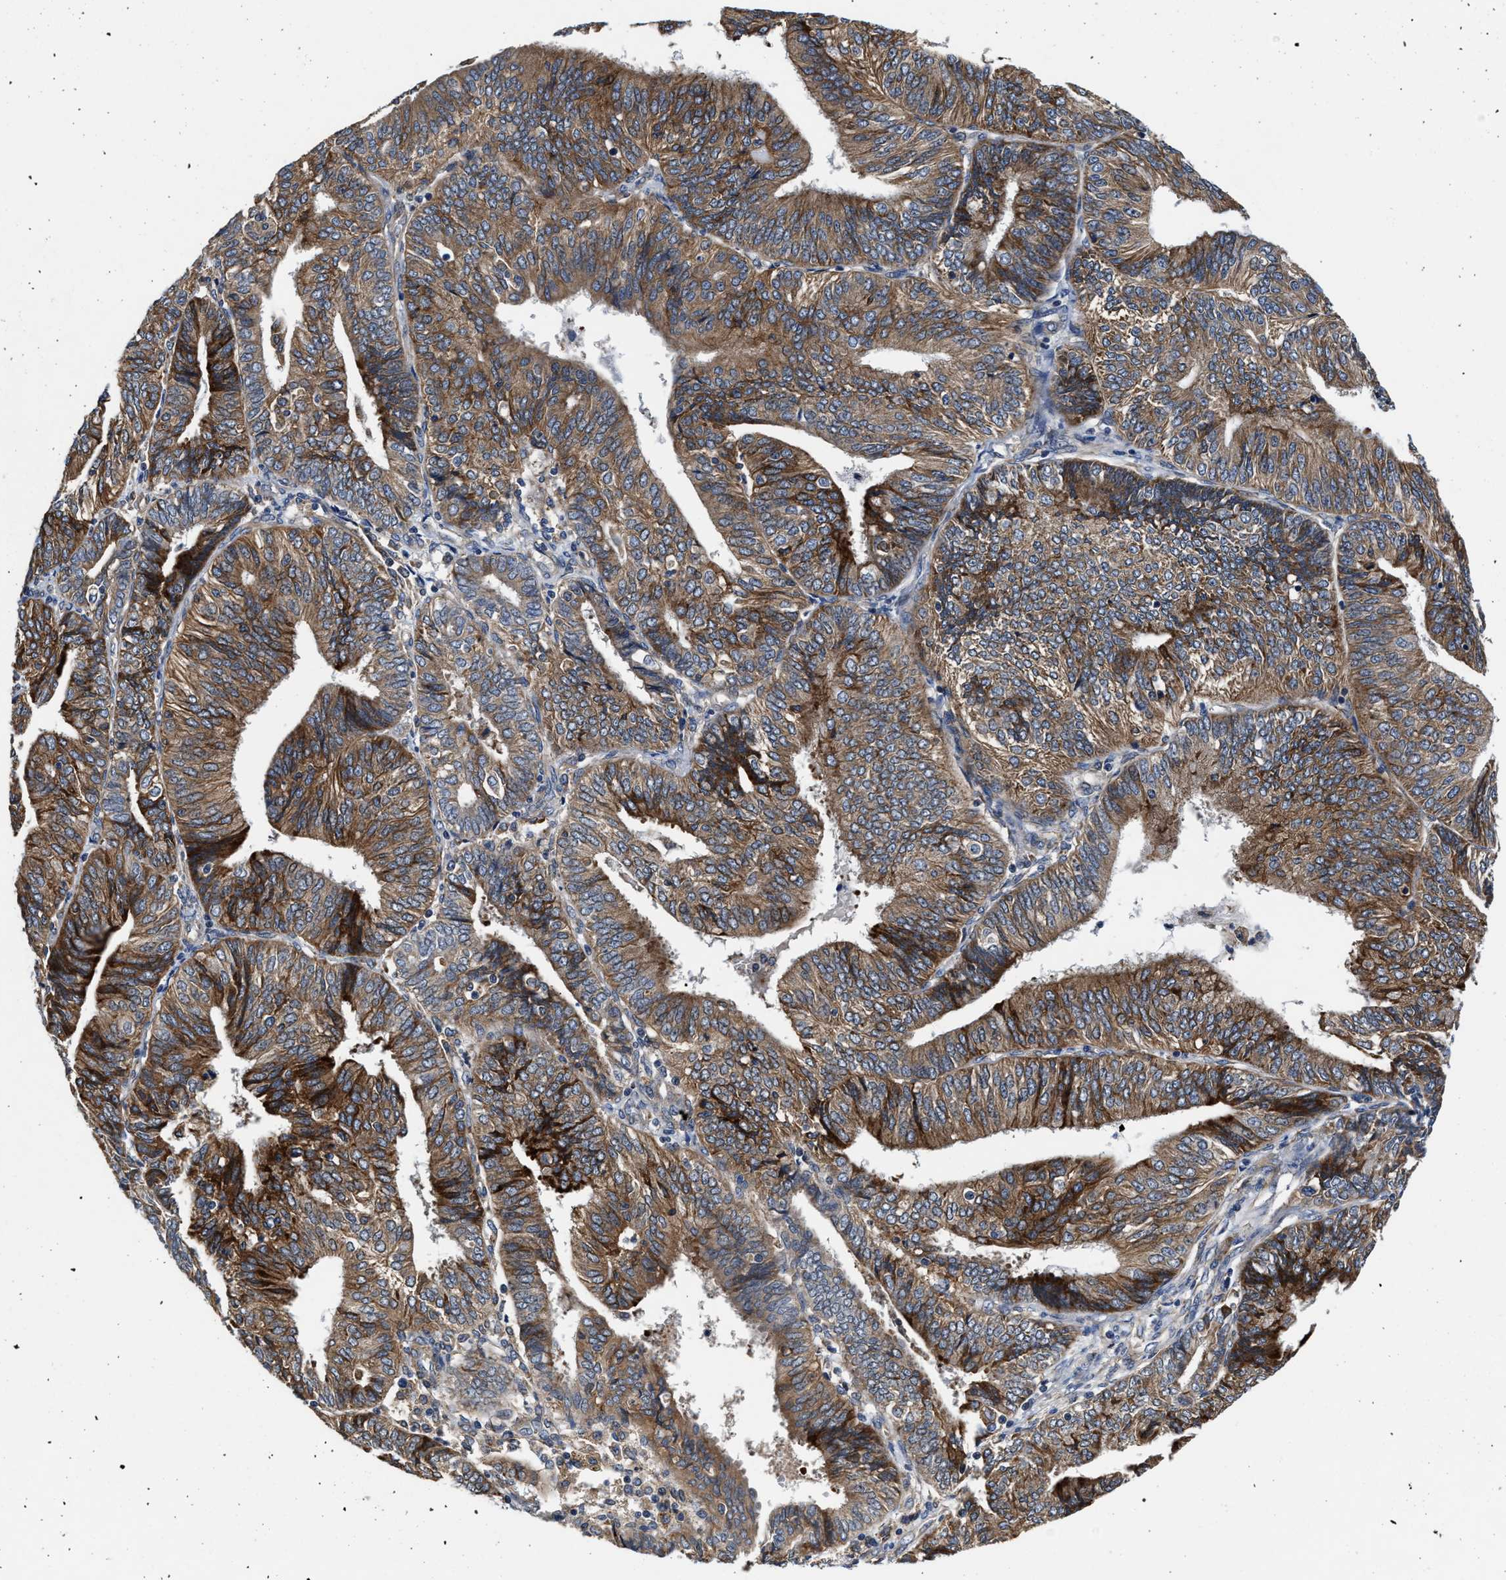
{"staining": {"intensity": "moderate", "quantity": ">75%", "location": "cytoplasmic/membranous"}, "tissue": "endometrial cancer", "cell_type": "Tumor cells", "image_type": "cancer", "snomed": [{"axis": "morphology", "description": "Adenocarcinoma, NOS"}, {"axis": "topography", "description": "Endometrium"}], "caption": "About >75% of tumor cells in human endometrial cancer demonstrate moderate cytoplasmic/membranous protein positivity as visualized by brown immunohistochemical staining.", "gene": "SLC12A2", "patient": {"sex": "female", "age": 58}}